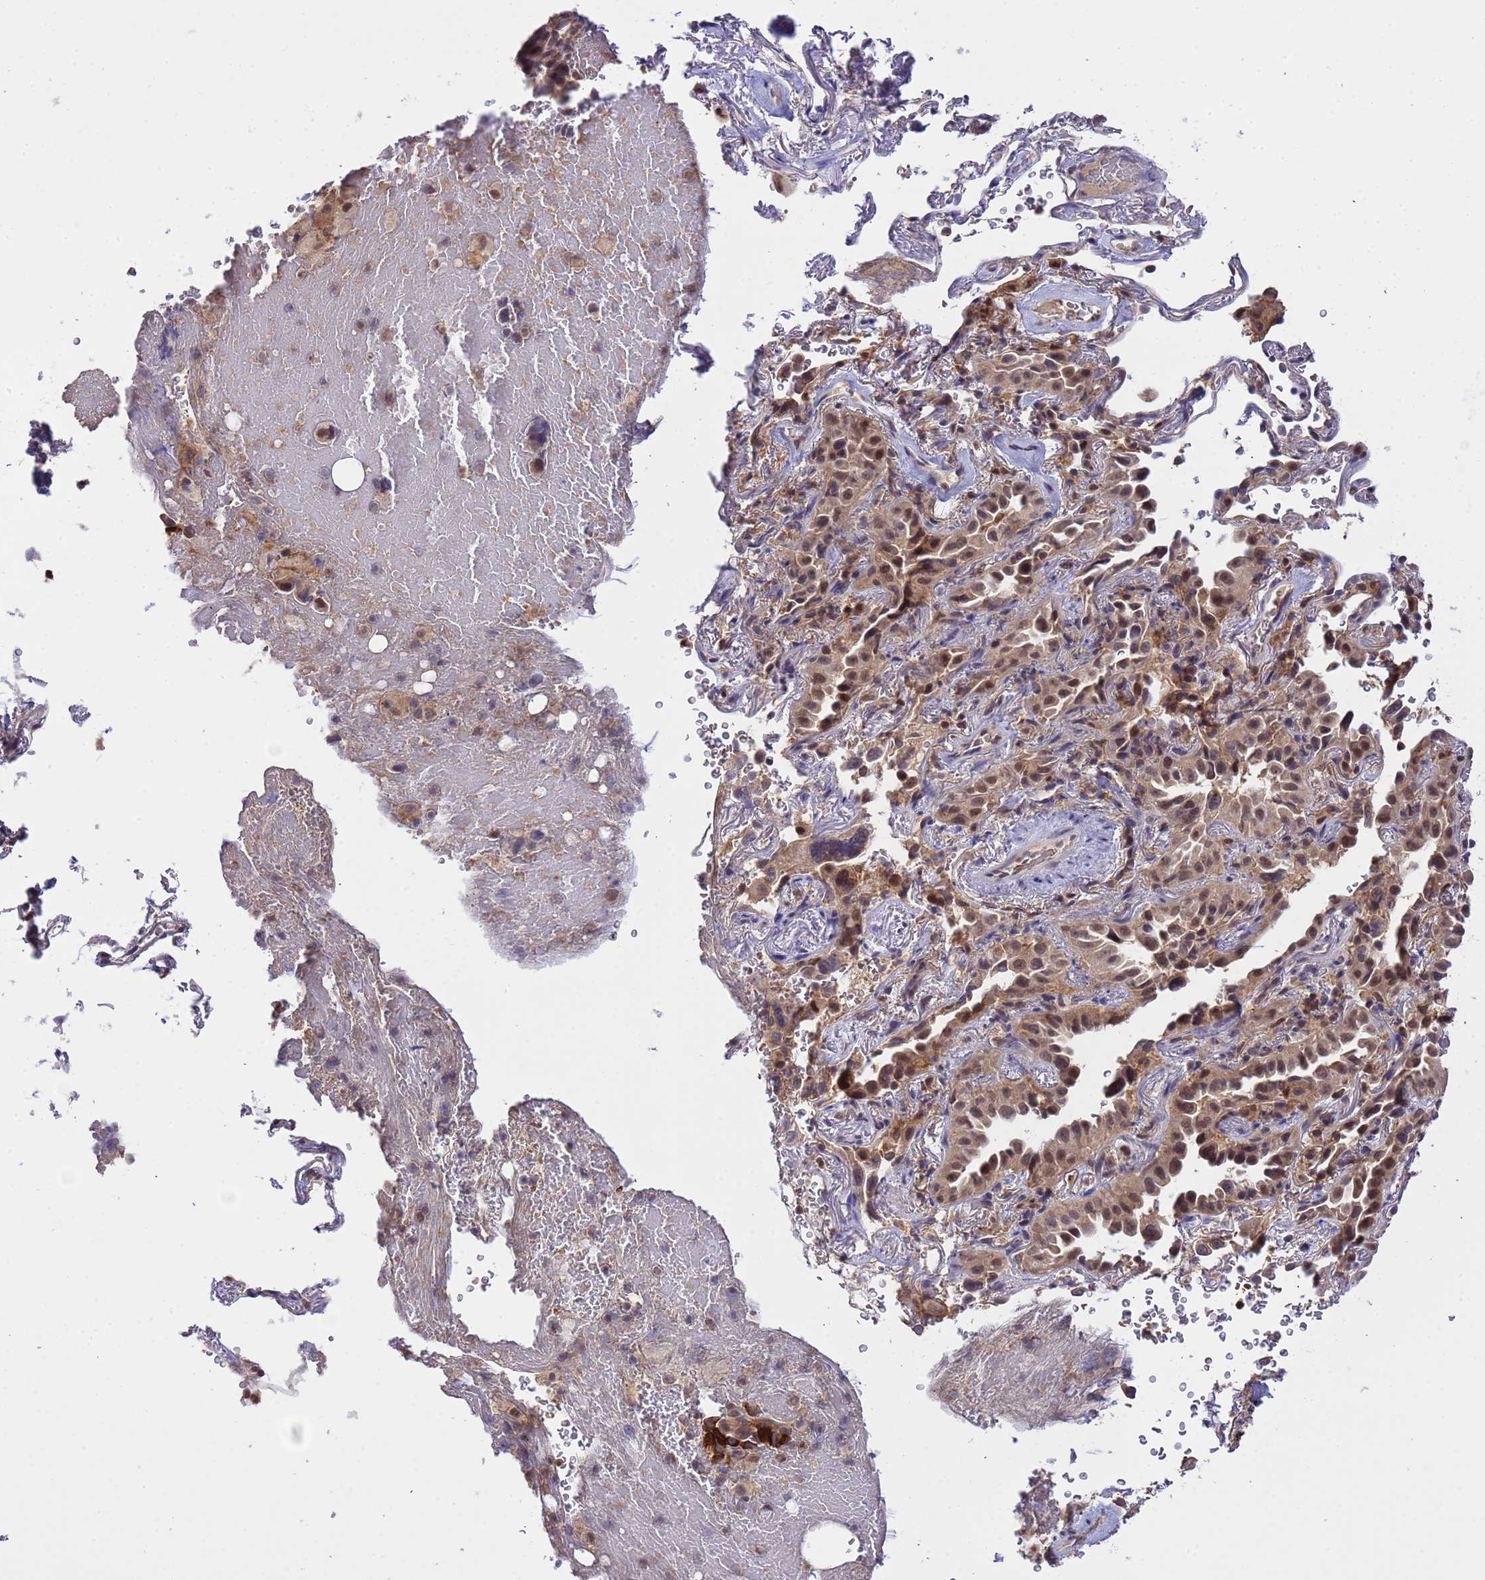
{"staining": {"intensity": "moderate", "quantity": ">75%", "location": "cytoplasmic/membranous,nuclear"}, "tissue": "lung cancer", "cell_type": "Tumor cells", "image_type": "cancer", "snomed": [{"axis": "morphology", "description": "Adenocarcinoma, NOS"}, {"axis": "topography", "description": "Lung"}], "caption": "Immunohistochemistry micrograph of human lung cancer (adenocarcinoma) stained for a protein (brown), which demonstrates medium levels of moderate cytoplasmic/membranous and nuclear positivity in about >75% of tumor cells.", "gene": "CD53", "patient": {"sex": "female", "age": 69}}